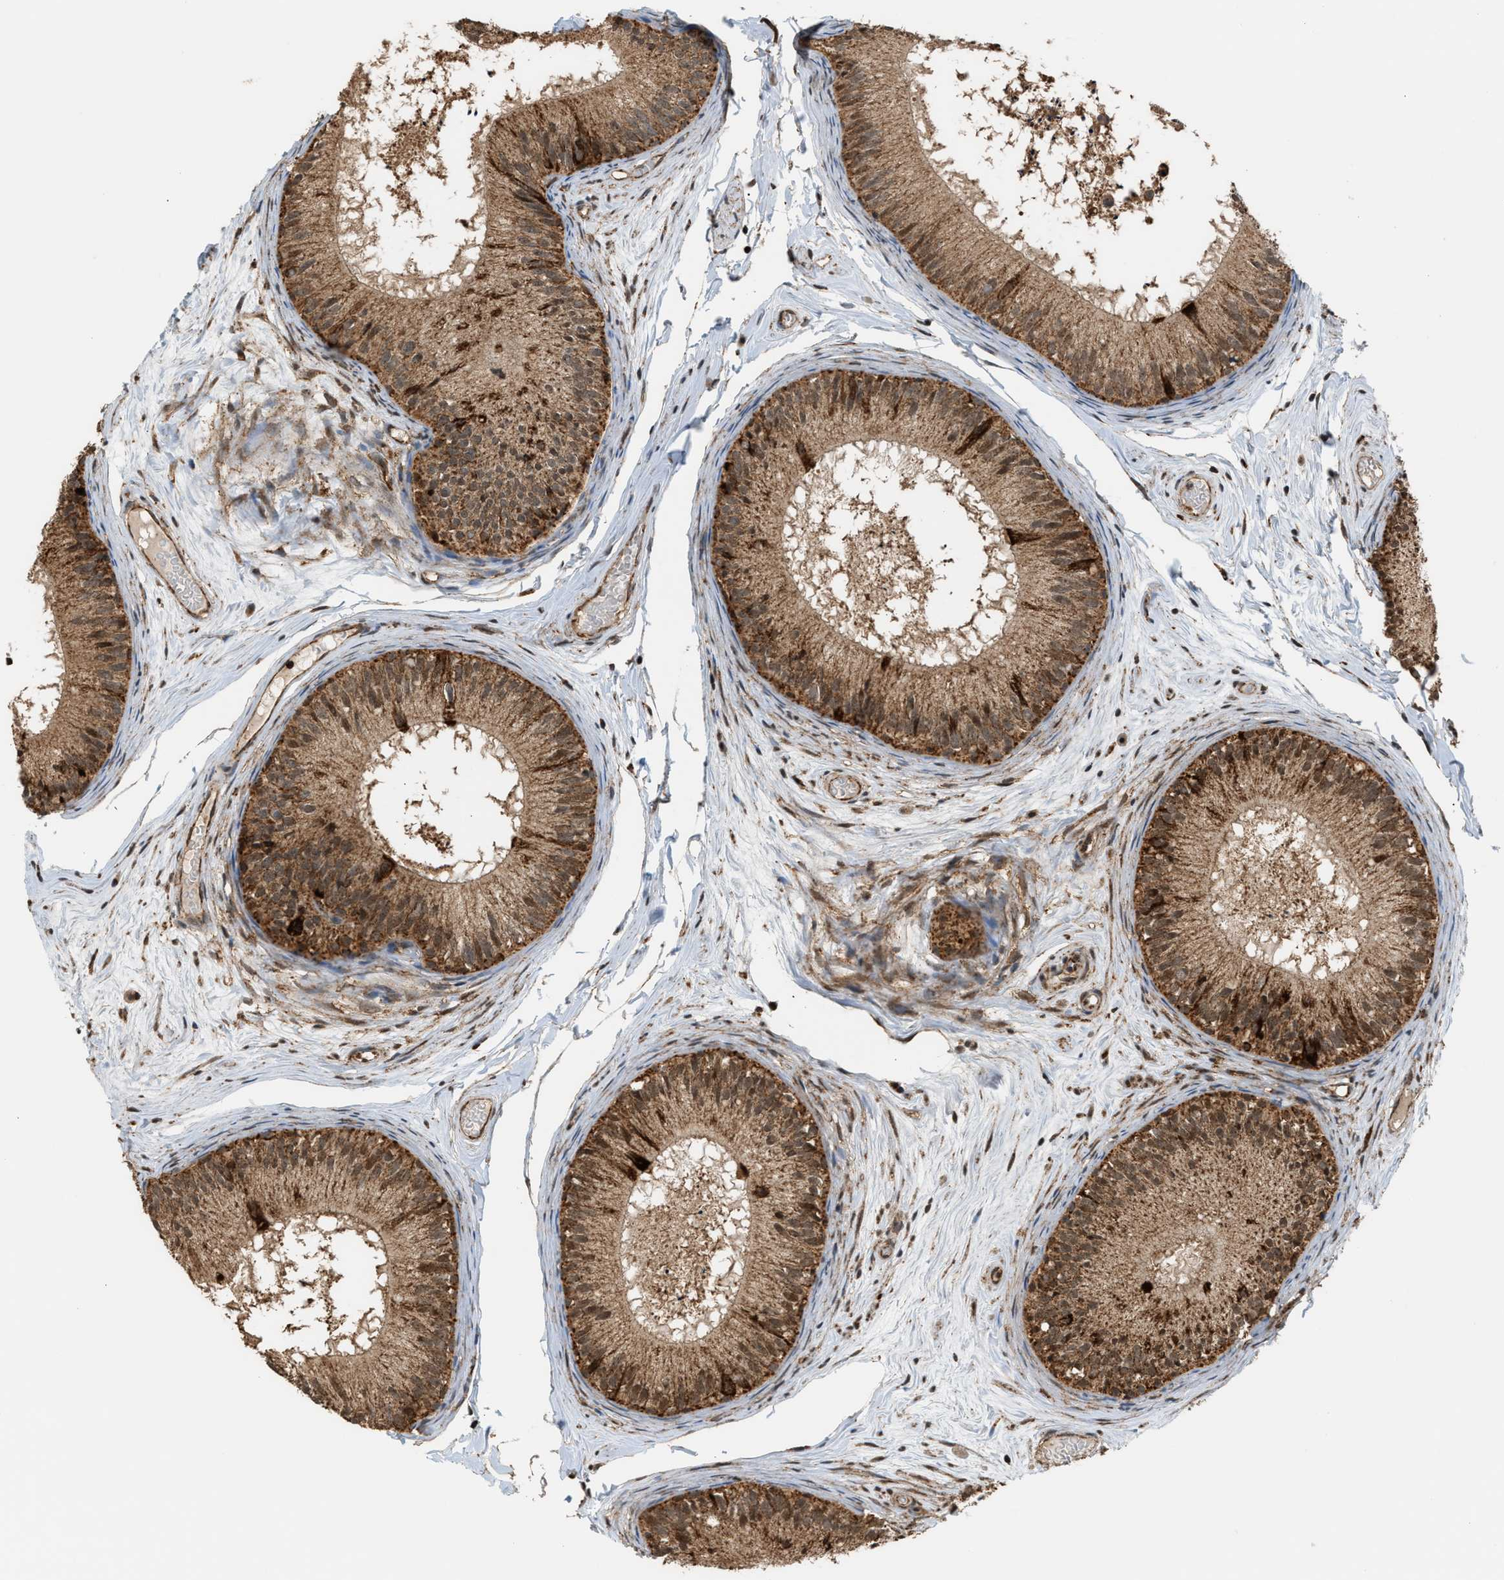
{"staining": {"intensity": "strong", "quantity": ">75%", "location": "cytoplasmic/membranous"}, "tissue": "epididymis", "cell_type": "Glandular cells", "image_type": "normal", "snomed": [{"axis": "morphology", "description": "Normal tissue, NOS"}, {"axis": "topography", "description": "Epididymis"}], "caption": "A high-resolution image shows IHC staining of benign epididymis, which displays strong cytoplasmic/membranous staining in approximately >75% of glandular cells.", "gene": "SGSM2", "patient": {"sex": "male", "age": 46}}